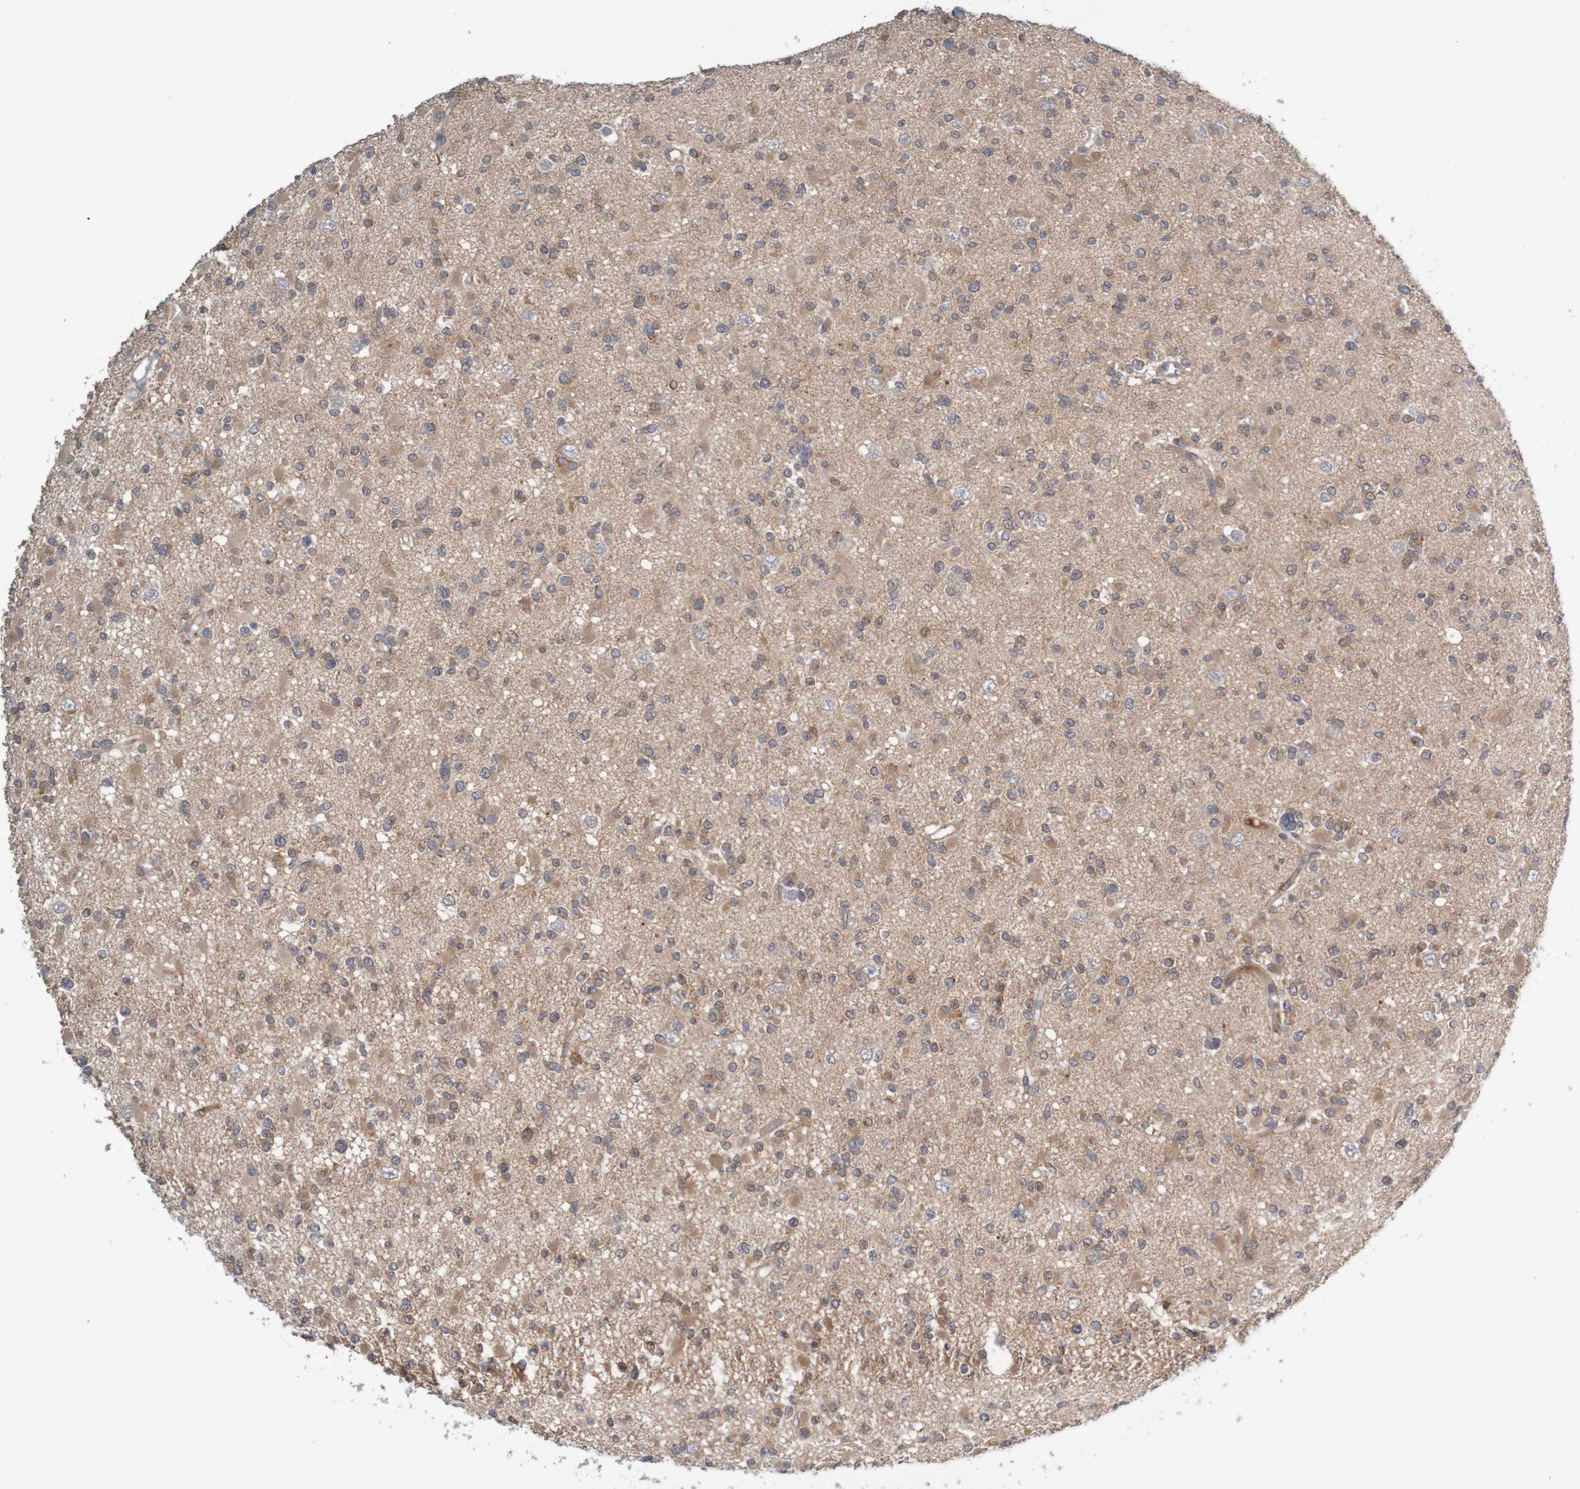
{"staining": {"intensity": "weak", "quantity": ">75%", "location": "cytoplasmic/membranous"}, "tissue": "glioma", "cell_type": "Tumor cells", "image_type": "cancer", "snomed": [{"axis": "morphology", "description": "Glioma, malignant, Low grade"}, {"axis": "topography", "description": "Brain"}], "caption": "Glioma was stained to show a protein in brown. There is low levels of weak cytoplasmic/membranous staining in approximately >75% of tumor cells. The protein of interest is shown in brown color, while the nuclei are stained blue.", "gene": "ANKK1", "patient": {"sex": "female", "age": 22}}